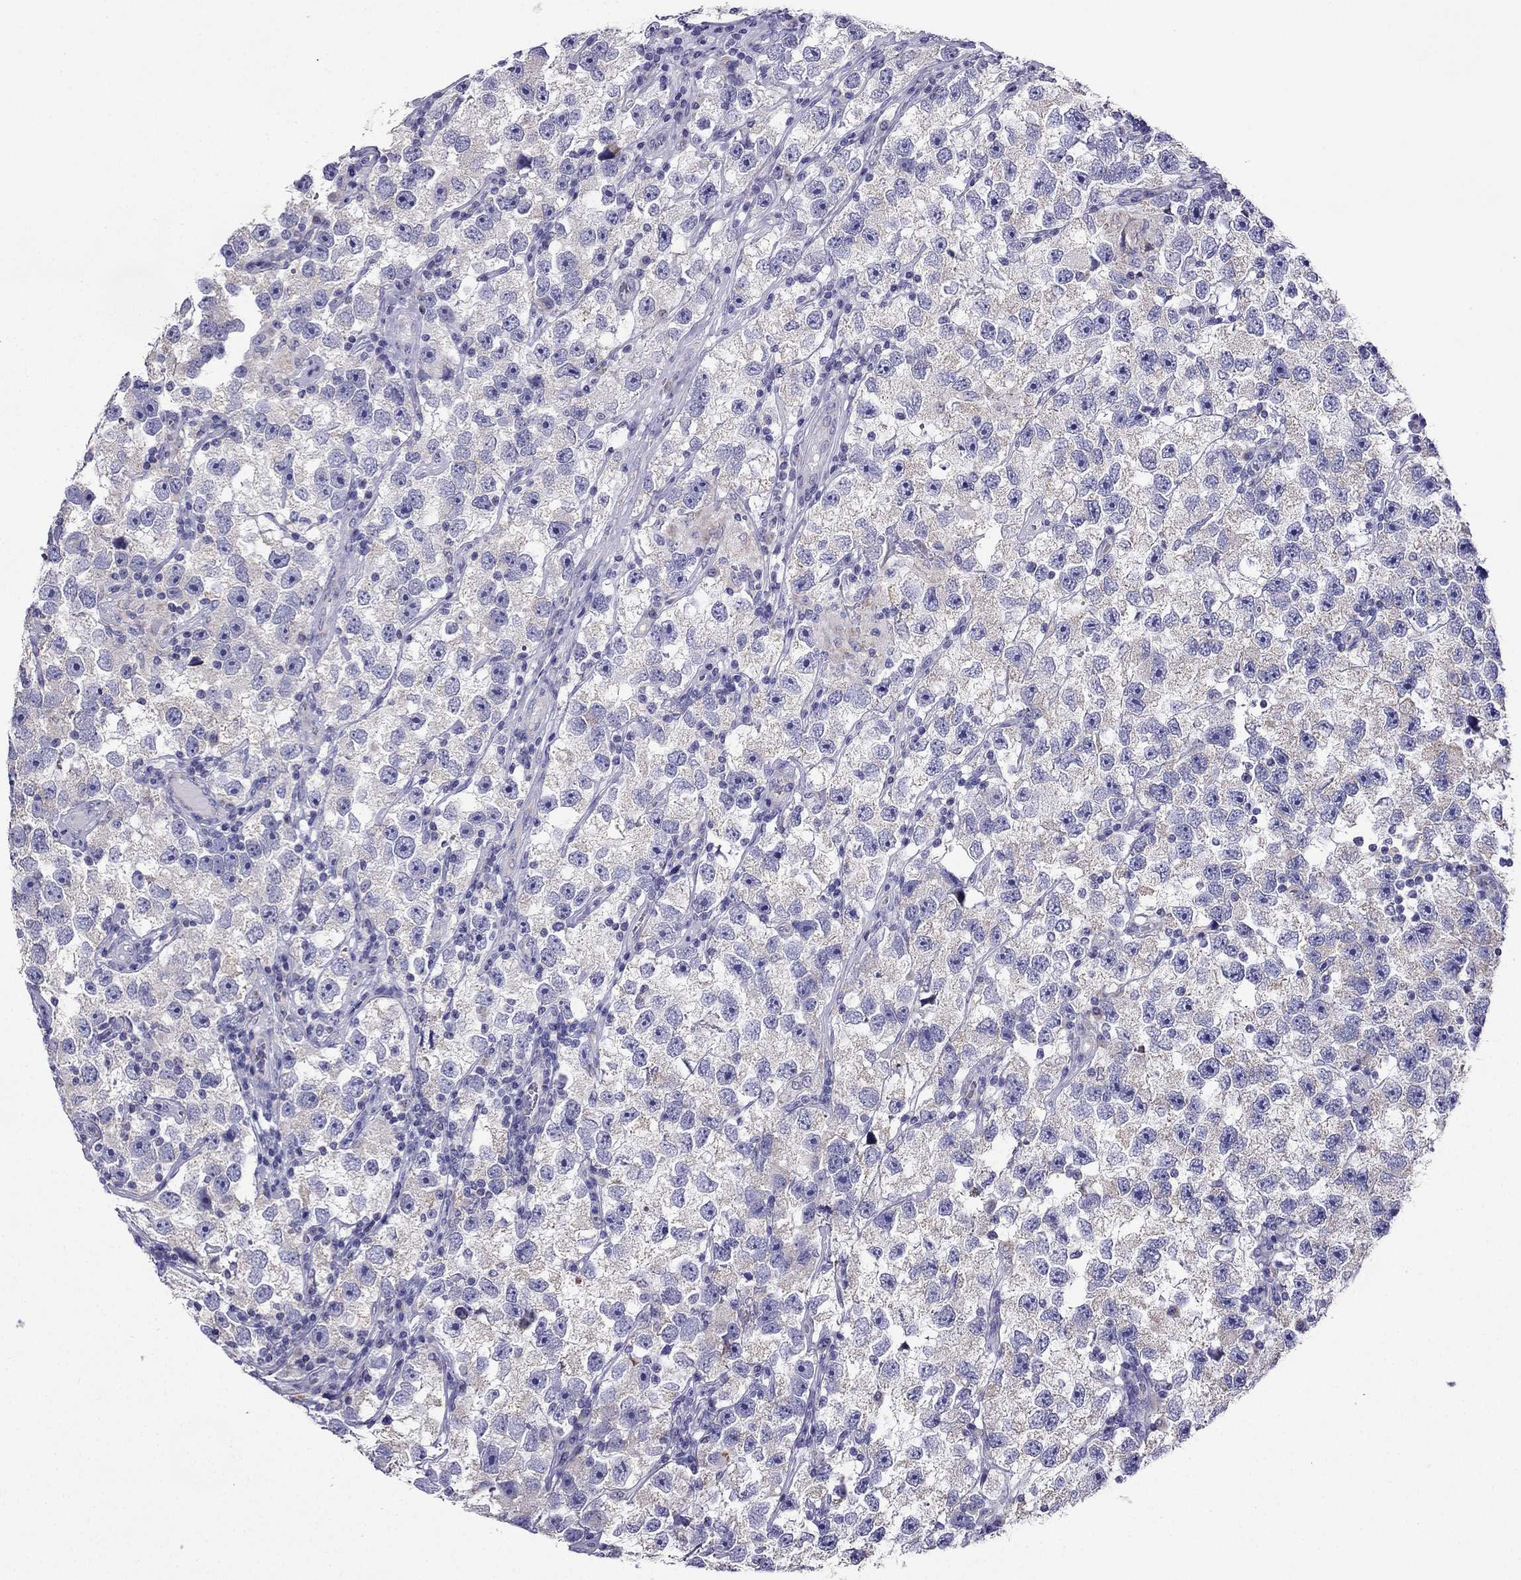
{"staining": {"intensity": "negative", "quantity": "none", "location": "none"}, "tissue": "testis cancer", "cell_type": "Tumor cells", "image_type": "cancer", "snomed": [{"axis": "morphology", "description": "Seminoma, NOS"}, {"axis": "topography", "description": "Testis"}], "caption": "Testis seminoma was stained to show a protein in brown. There is no significant staining in tumor cells.", "gene": "KIF5A", "patient": {"sex": "male", "age": 26}}